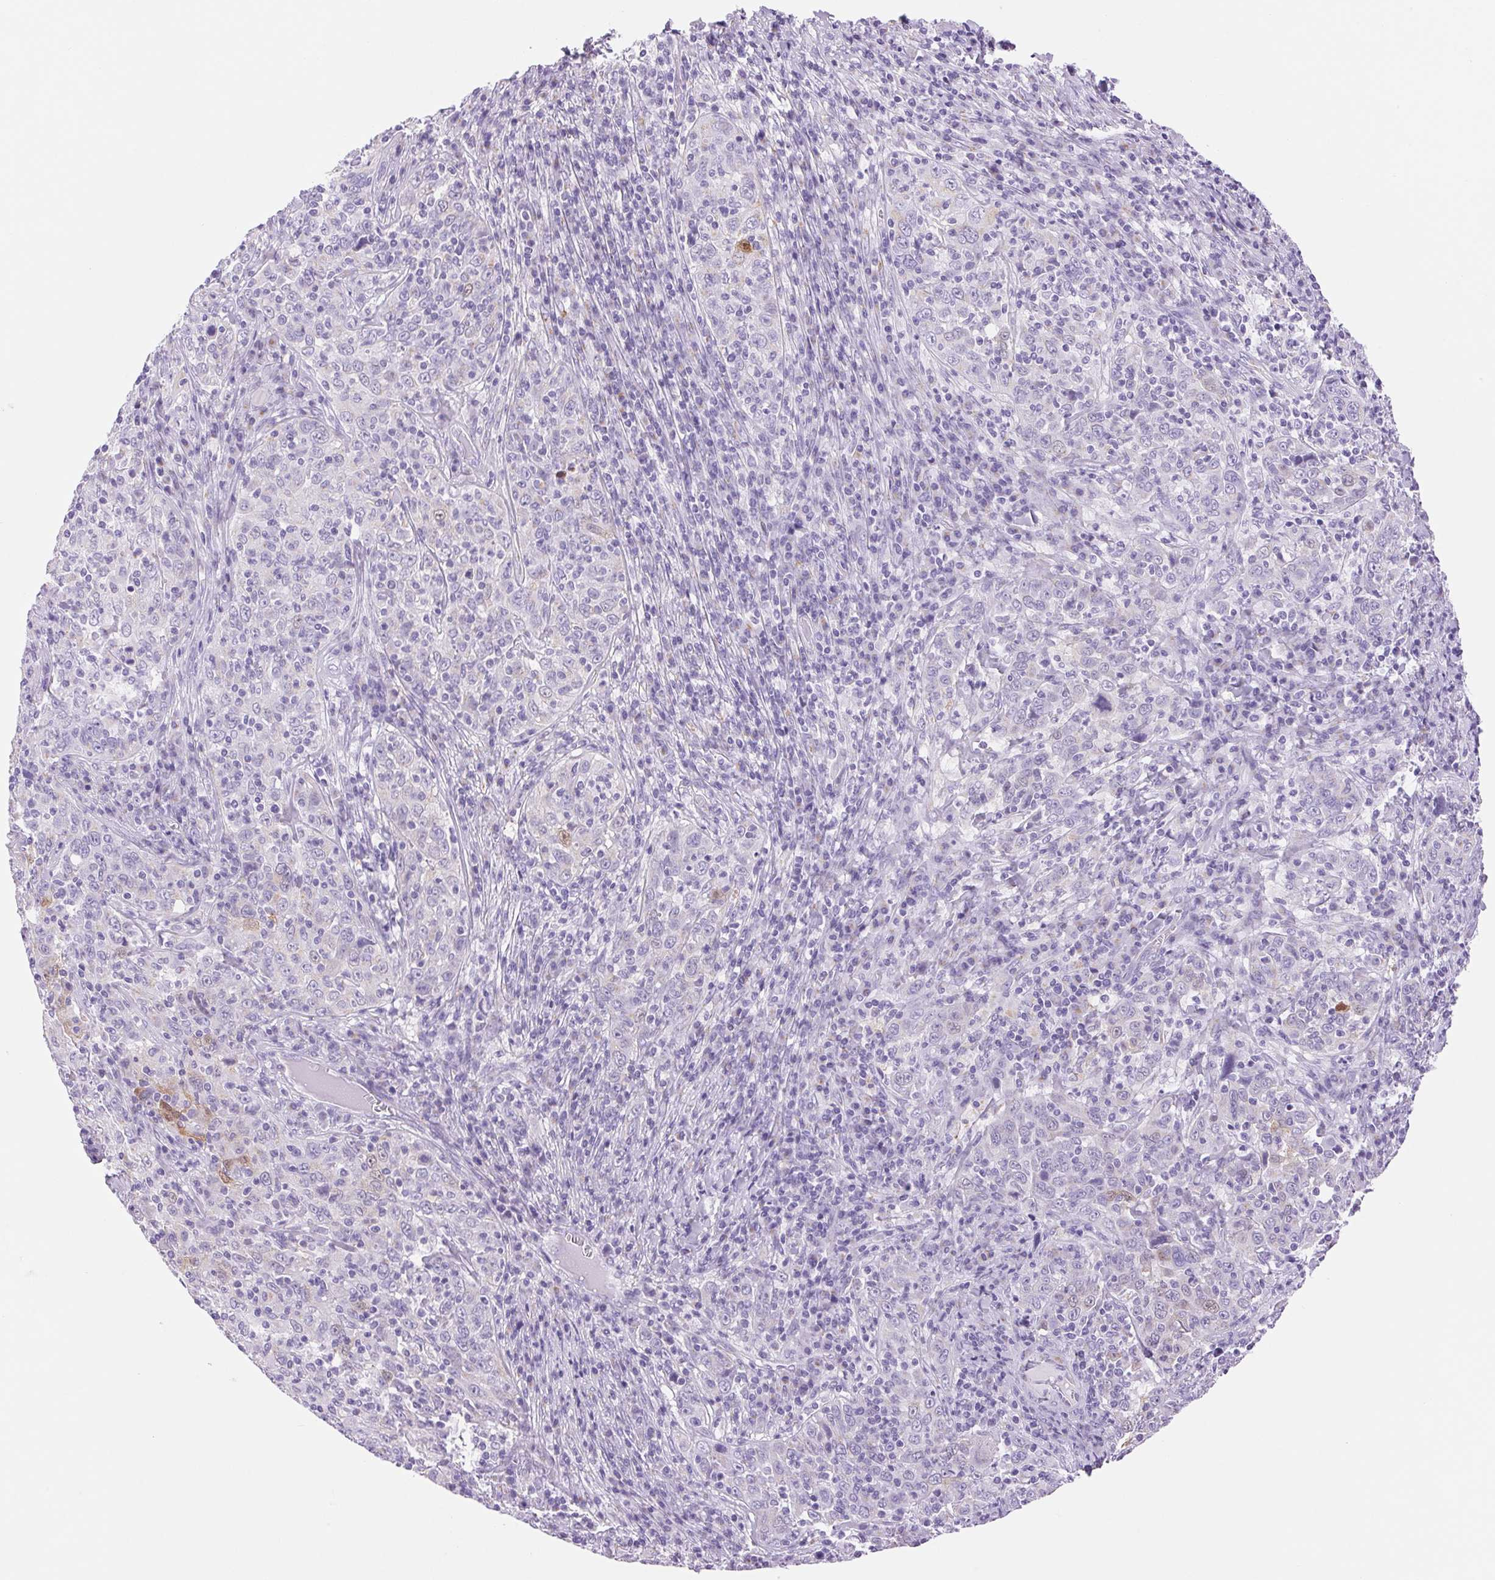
{"staining": {"intensity": "moderate", "quantity": "<25%", "location": "cytoplasmic/membranous,nuclear"}, "tissue": "cervical cancer", "cell_type": "Tumor cells", "image_type": "cancer", "snomed": [{"axis": "morphology", "description": "Squamous cell carcinoma, NOS"}, {"axis": "topography", "description": "Cervix"}], "caption": "A high-resolution histopathology image shows IHC staining of cervical cancer (squamous cell carcinoma), which shows moderate cytoplasmic/membranous and nuclear expression in approximately <25% of tumor cells. Immunohistochemistry (ihc) stains the protein of interest in brown and the nuclei are stained blue.", "gene": "SERPINB3", "patient": {"sex": "female", "age": 46}}